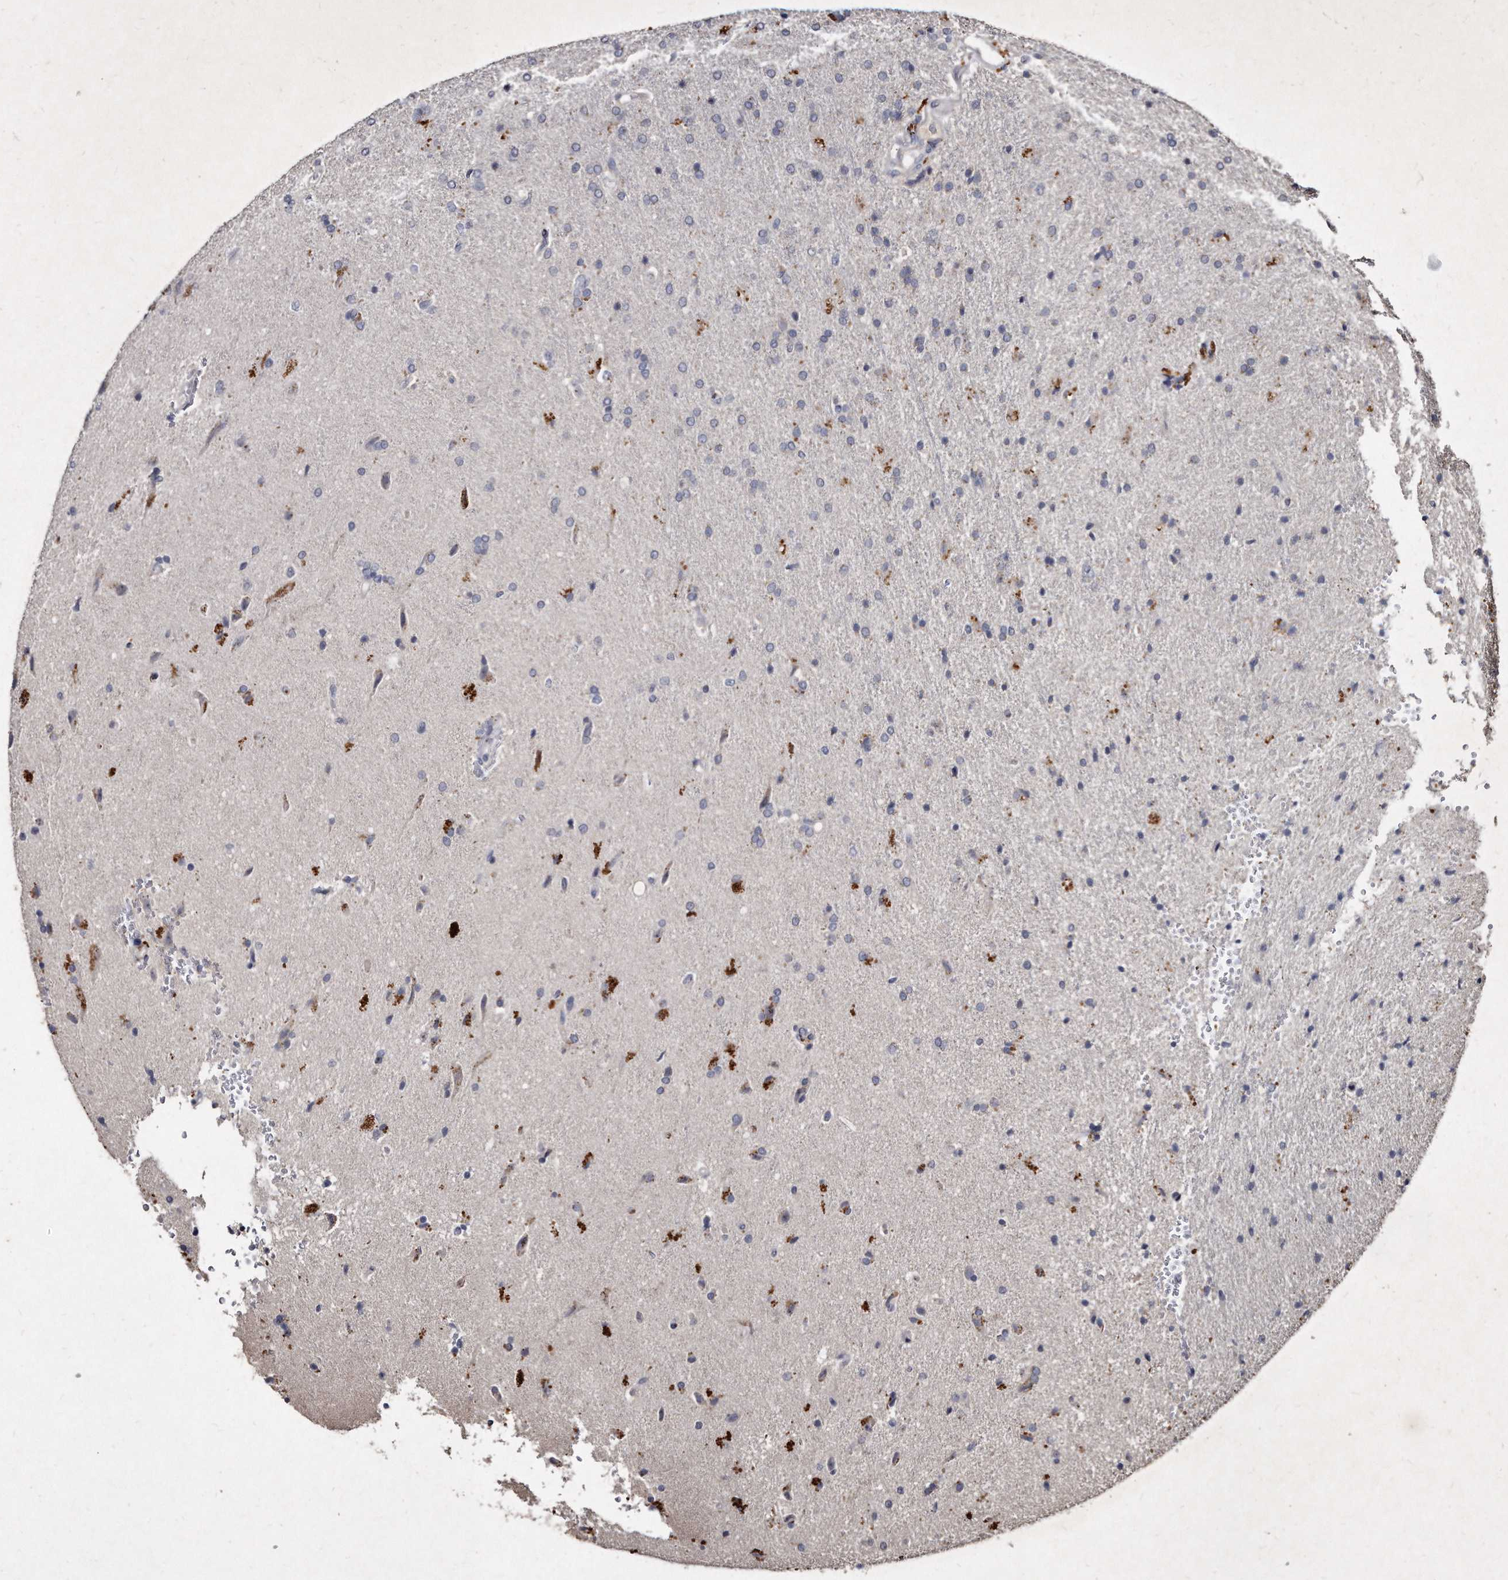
{"staining": {"intensity": "negative", "quantity": "none", "location": "none"}, "tissue": "glioma", "cell_type": "Tumor cells", "image_type": "cancer", "snomed": [{"axis": "morphology", "description": "Glioma, malignant, High grade"}, {"axis": "topography", "description": "Brain"}], "caption": "A micrograph of human high-grade glioma (malignant) is negative for staining in tumor cells. (DAB (3,3'-diaminobenzidine) IHC visualized using brightfield microscopy, high magnification).", "gene": "KLHDC3", "patient": {"sex": "male", "age": 72}}